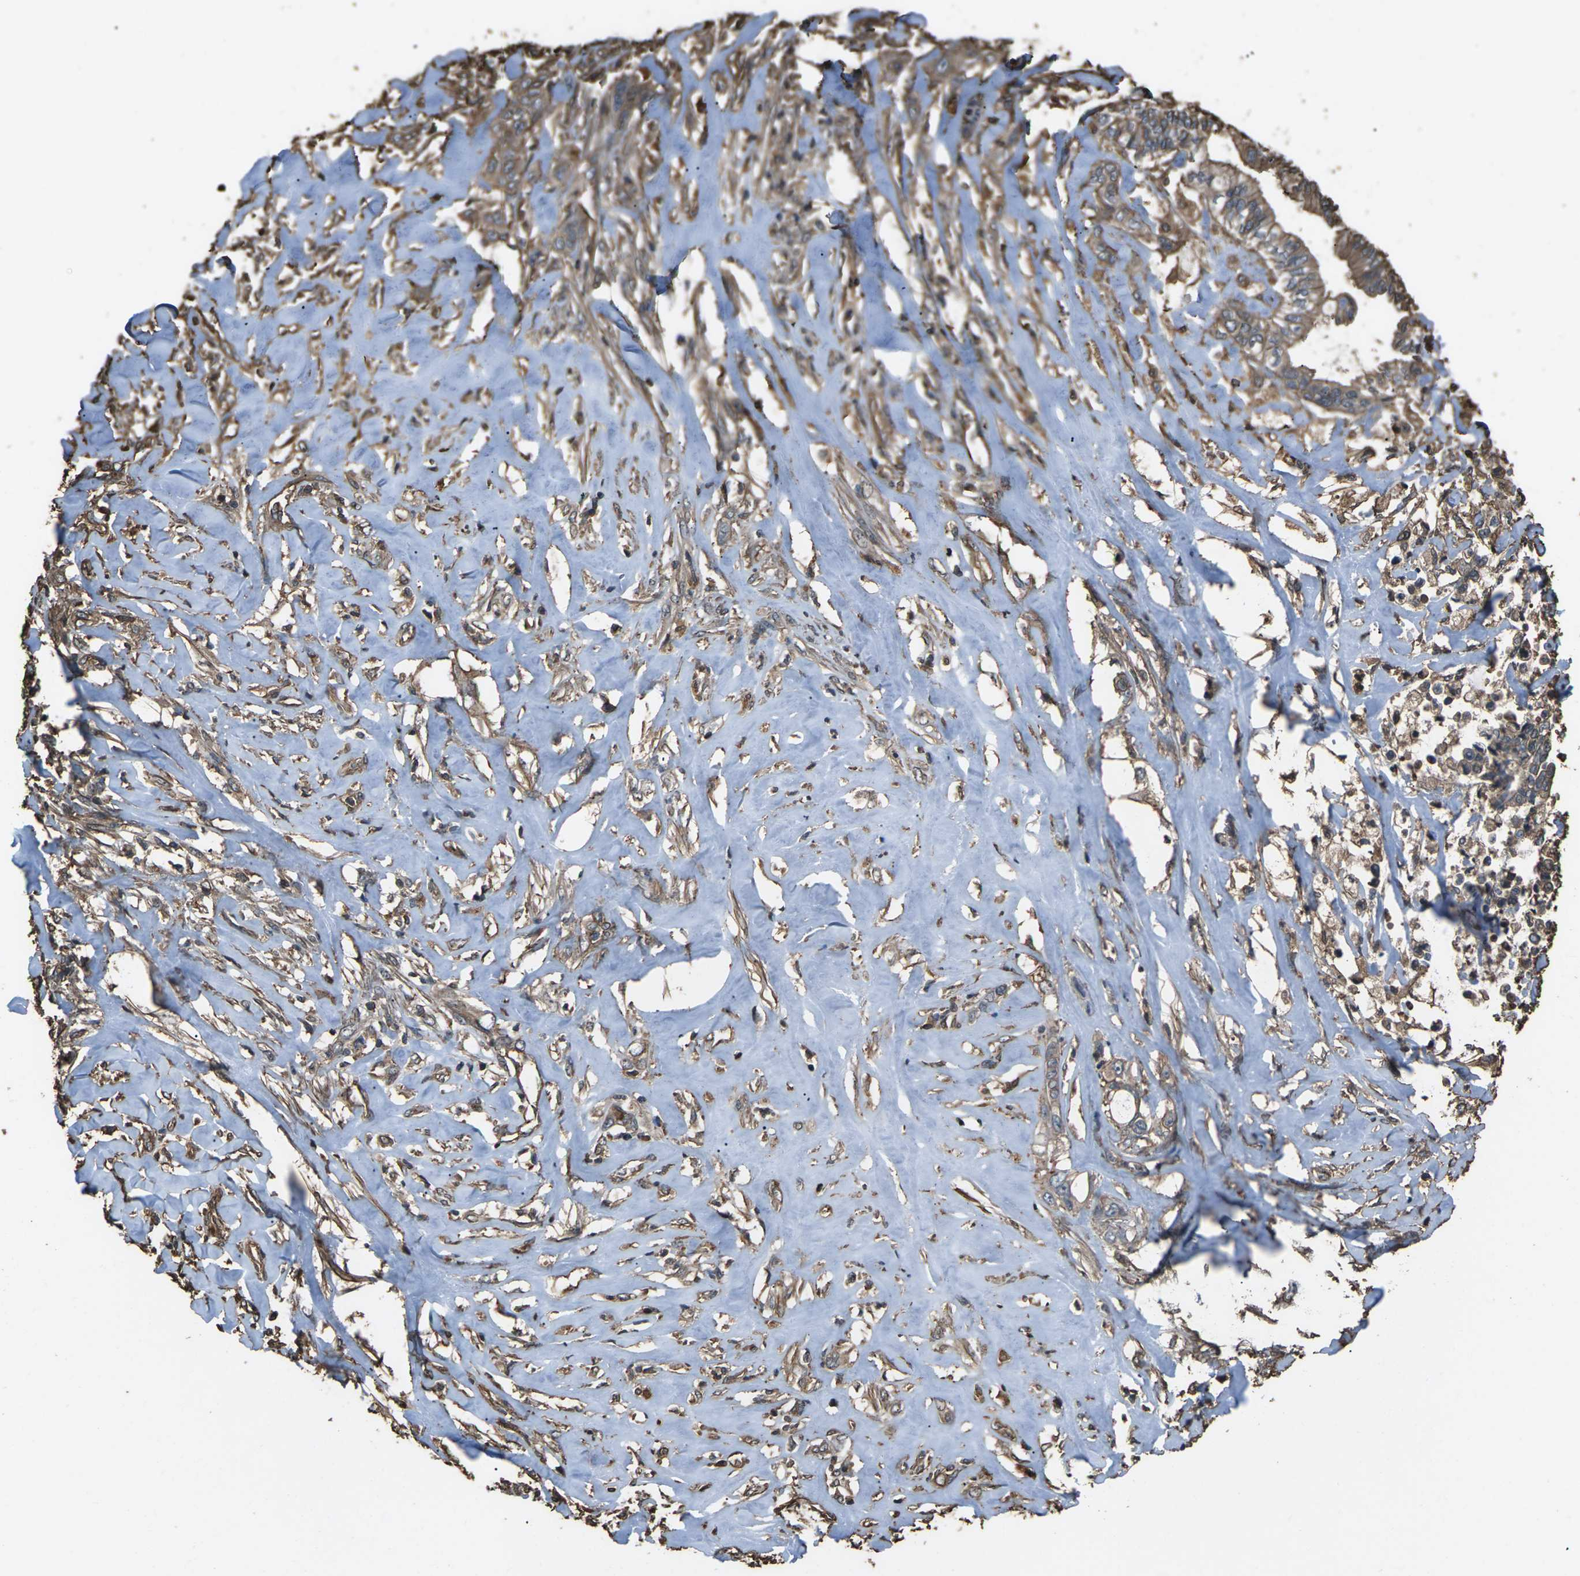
{"staining": {"intensity": "moderate", "quantity": ">75%", "location": "cytoplasmic/membranous"}, "tissue": "liver cancer", "cell_type": "Tumor cells", "image_type": "cancer", "snomed": [{"axis": "morphology", "description": "Cholangiocarcinoma"}, {"axis": "topography", "description": "Liver"}], "caption": "A brown stain shows moderate cytoplasmic/membranous staining of a protein in human cholangiocarcinoma (liver) tumor cells. The staining was performed using DAB (3,3'-diaminobenzidine), with brown indicating positive protein expression. Nuclei are stained blue with hematoxylin.", "gene": "DHPS", "patient": {"sex": "female", "age": 67}}